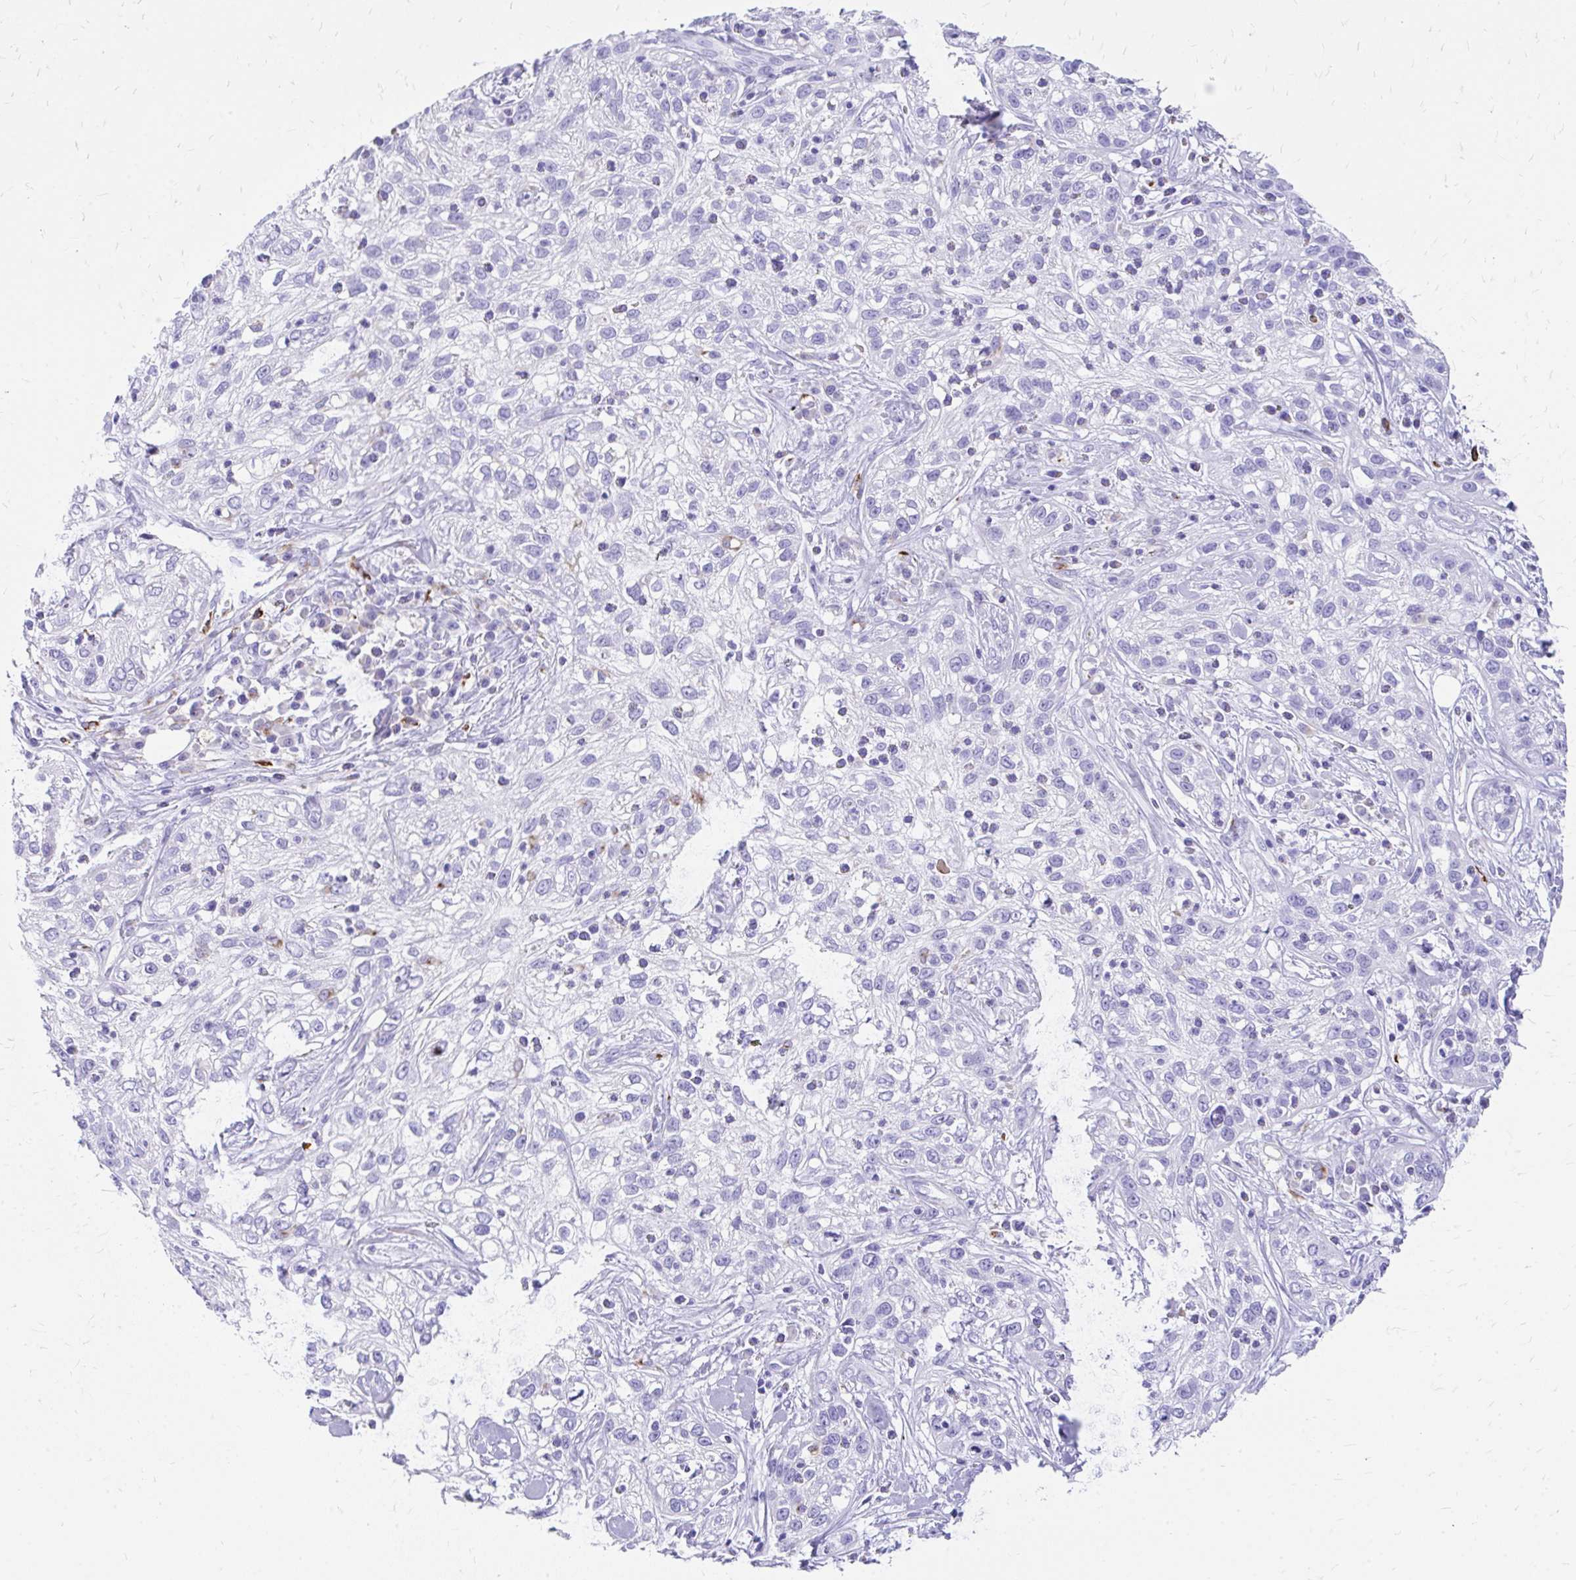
{"staining": {"intensity": "negative", "quantity": "none", "location": "none"}, "tissue": "skin cancer", "cell_type": "Tumor cells", "image_type": "cancer", "snomed": [{"axis": "morphology", "description": "Squamous cell carcinoma, NOS"}, {"axis": "topography", "description": "Skin"}], "caption": "Immunohistochemical staining of skin squamous cell carcinoma displays no significant positivity in tumor cells.", "gene": "ZNF699", "patient": {"sex": "male", "age": 82}}